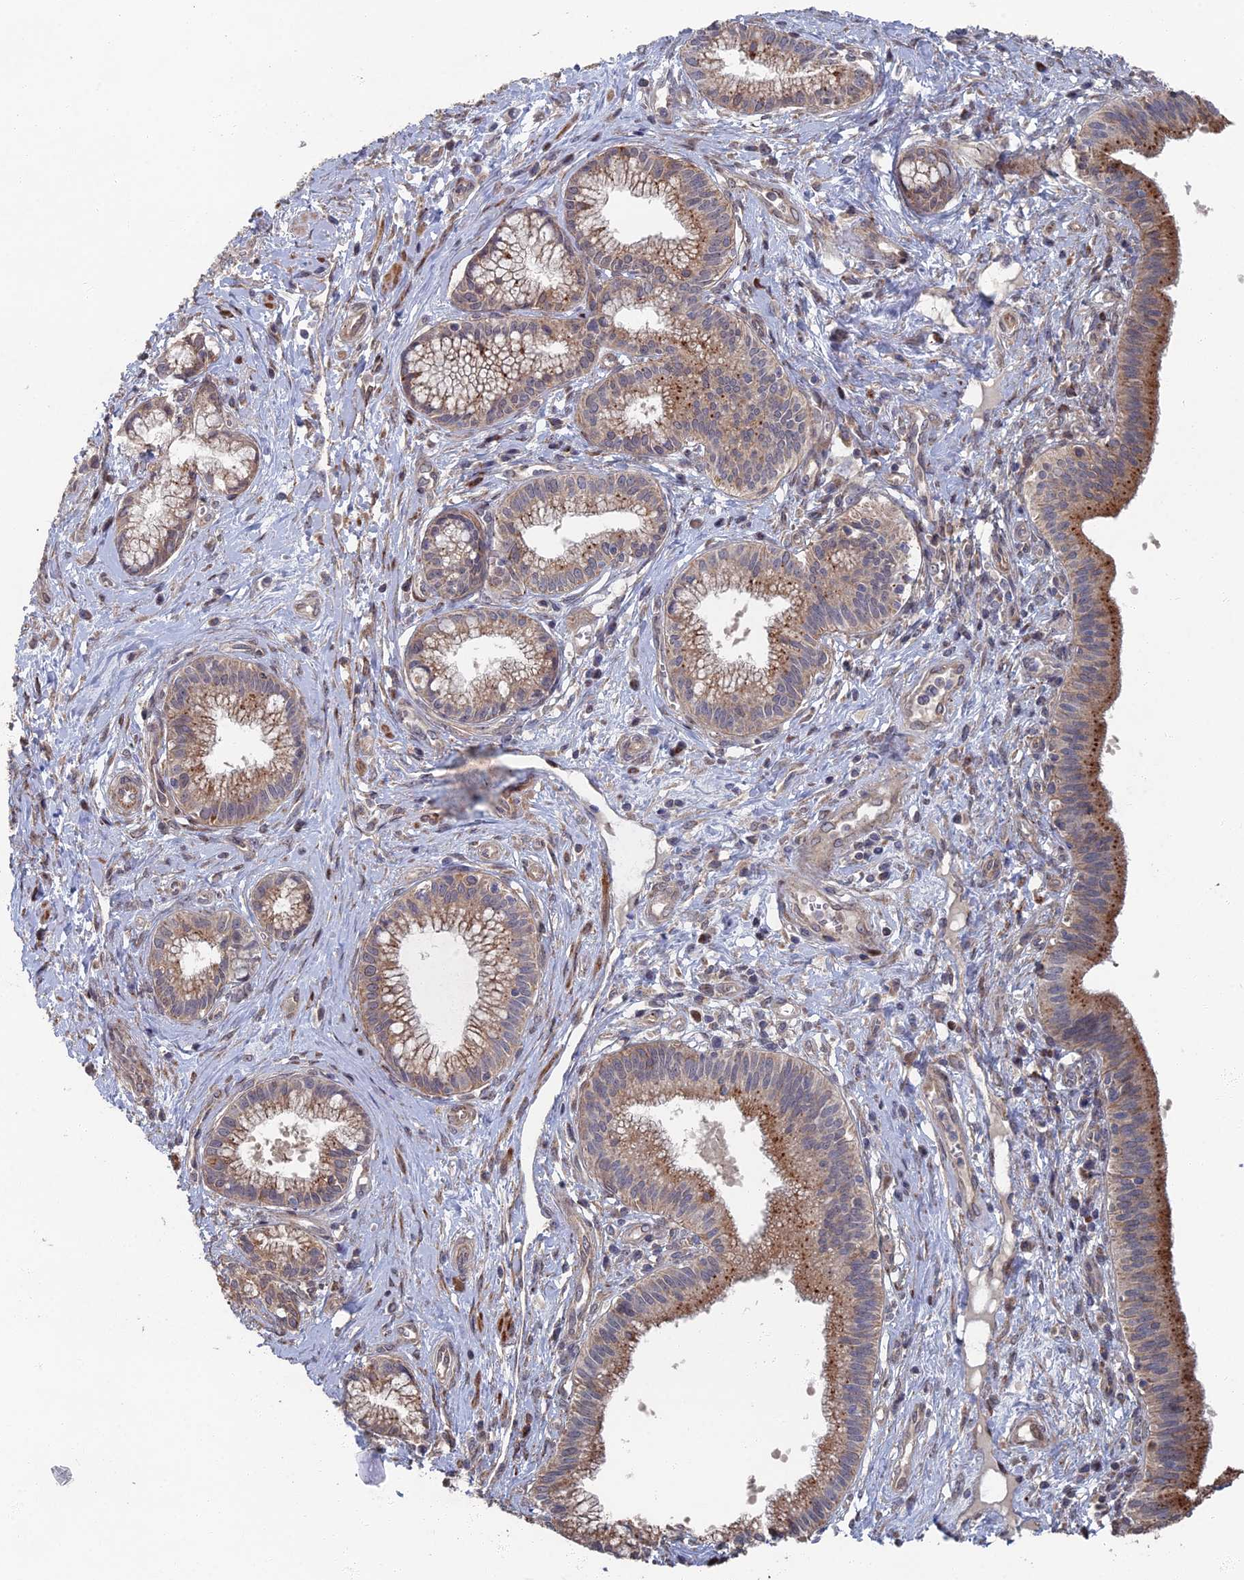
{"staining": {"intensity": "moderate", "quantity": ">75%", "location": "cytoplasmic/membranous"}, "tissue": "pancreatic cancer", "cell_type": "Tumor cells", "image_type": "cancer", "snomed": [{"axis": "morphology", "description": "Adenocarcinoma, NOS"}, {"axis": "topography", "description": "Pancreas"}], "caption": "Brown immunohistochemical staining in adenocarcinoma (pancreatic) demonstrates moderate cytoplasmic/membranous staining in approximately >75% of tumor cells.", "gene": "GTF2IRD1", "patient": {"sex": "male", "age": 72}}